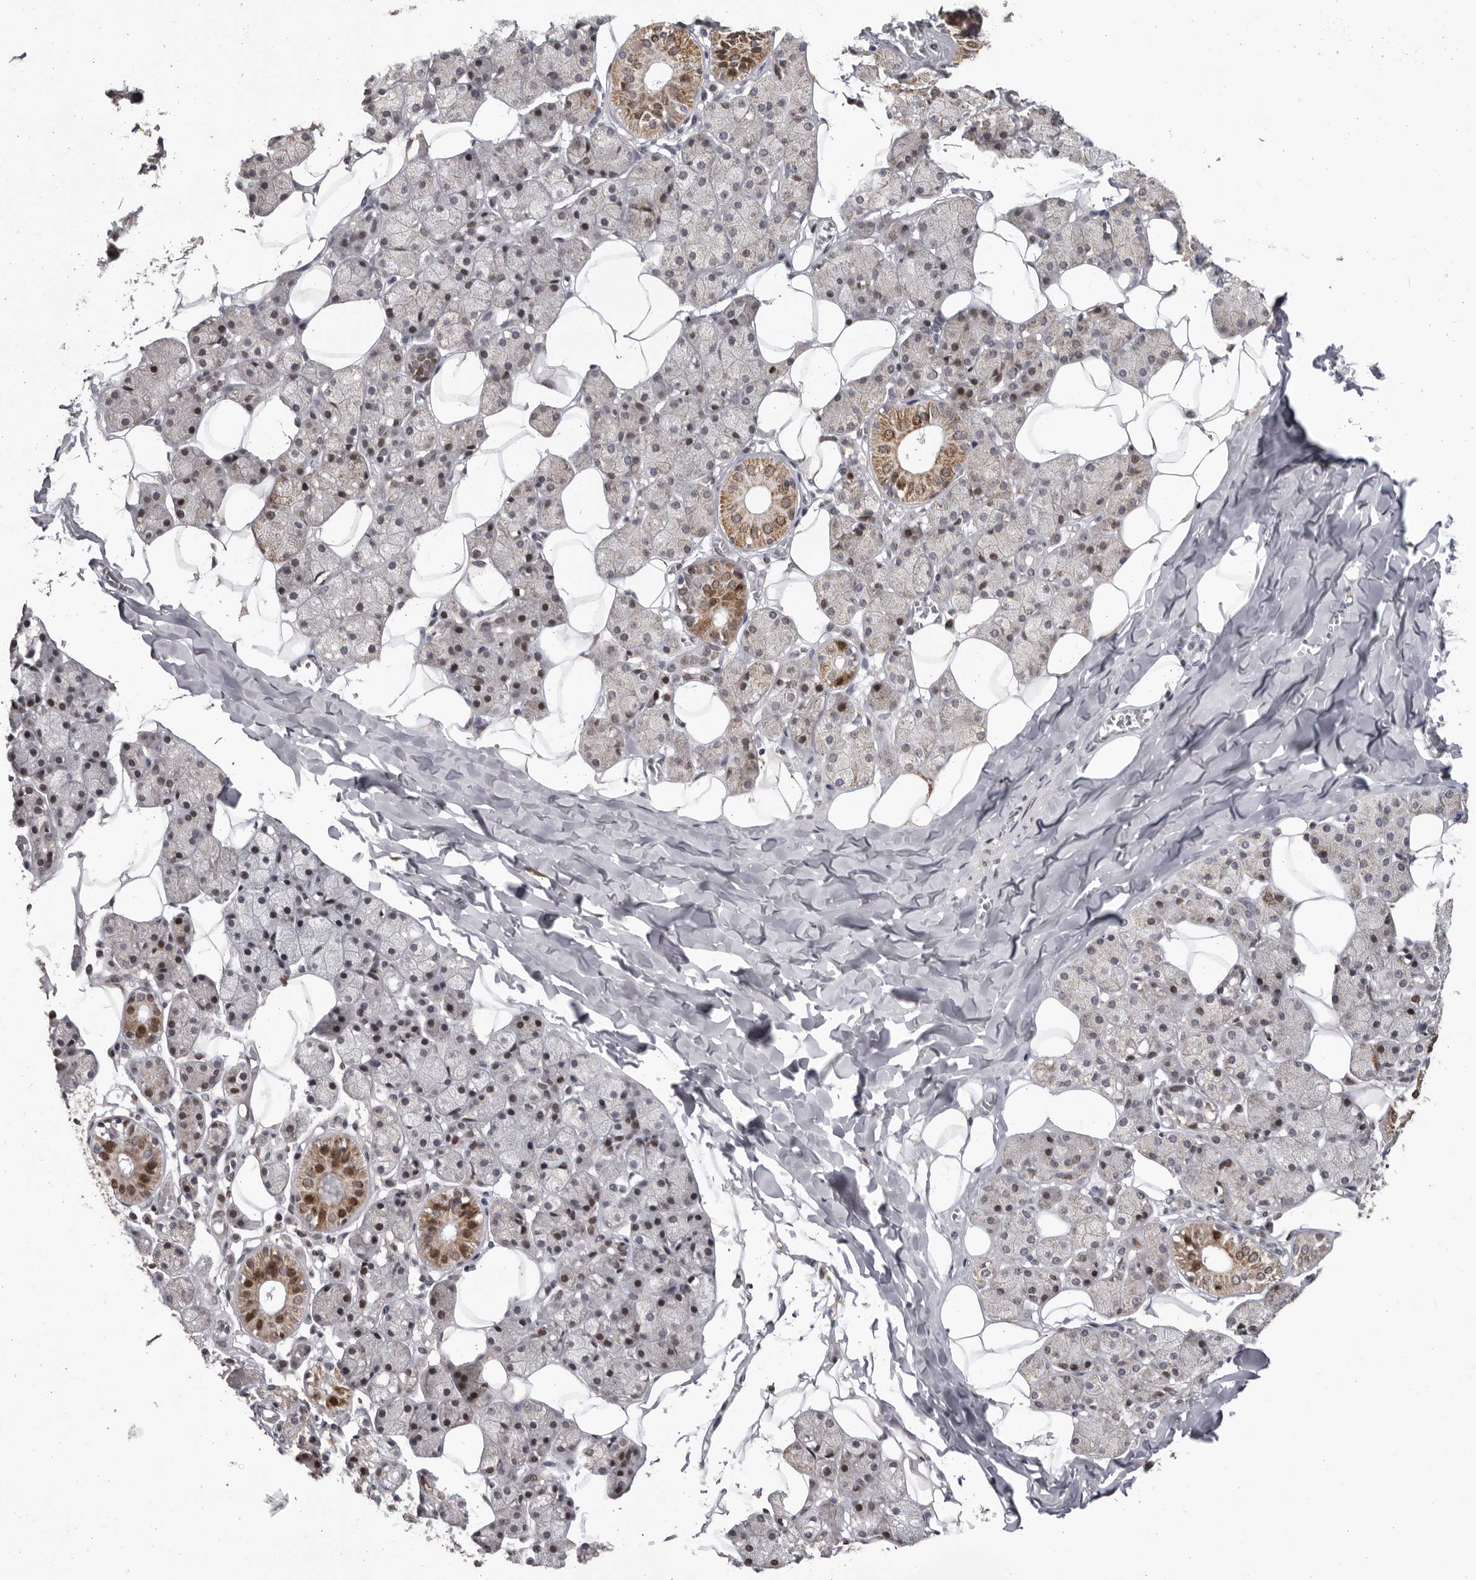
{"staining": {"intensity": "strong", "quantity": "<25%", "location": "cytoplasmic/membranous,nuclear"}, "tissue": "salivary gland", "cell_type": "Glandular cells", "image_type": "normal", "snomed": [{"axis": "morphology", "description": "Normal tissue, NOS"}, {"axis": "topography", "description": "Salivary gland"}], "caption": "Salivary gland stained for a protein reveals strong cytoplasmic/membranous,nuclear positivity in glandular cells. (DAB IHC with brightfield microscopy, high magnification).", "gene": "C17orf99", "patient": {"sex": "female", "age": 33}}